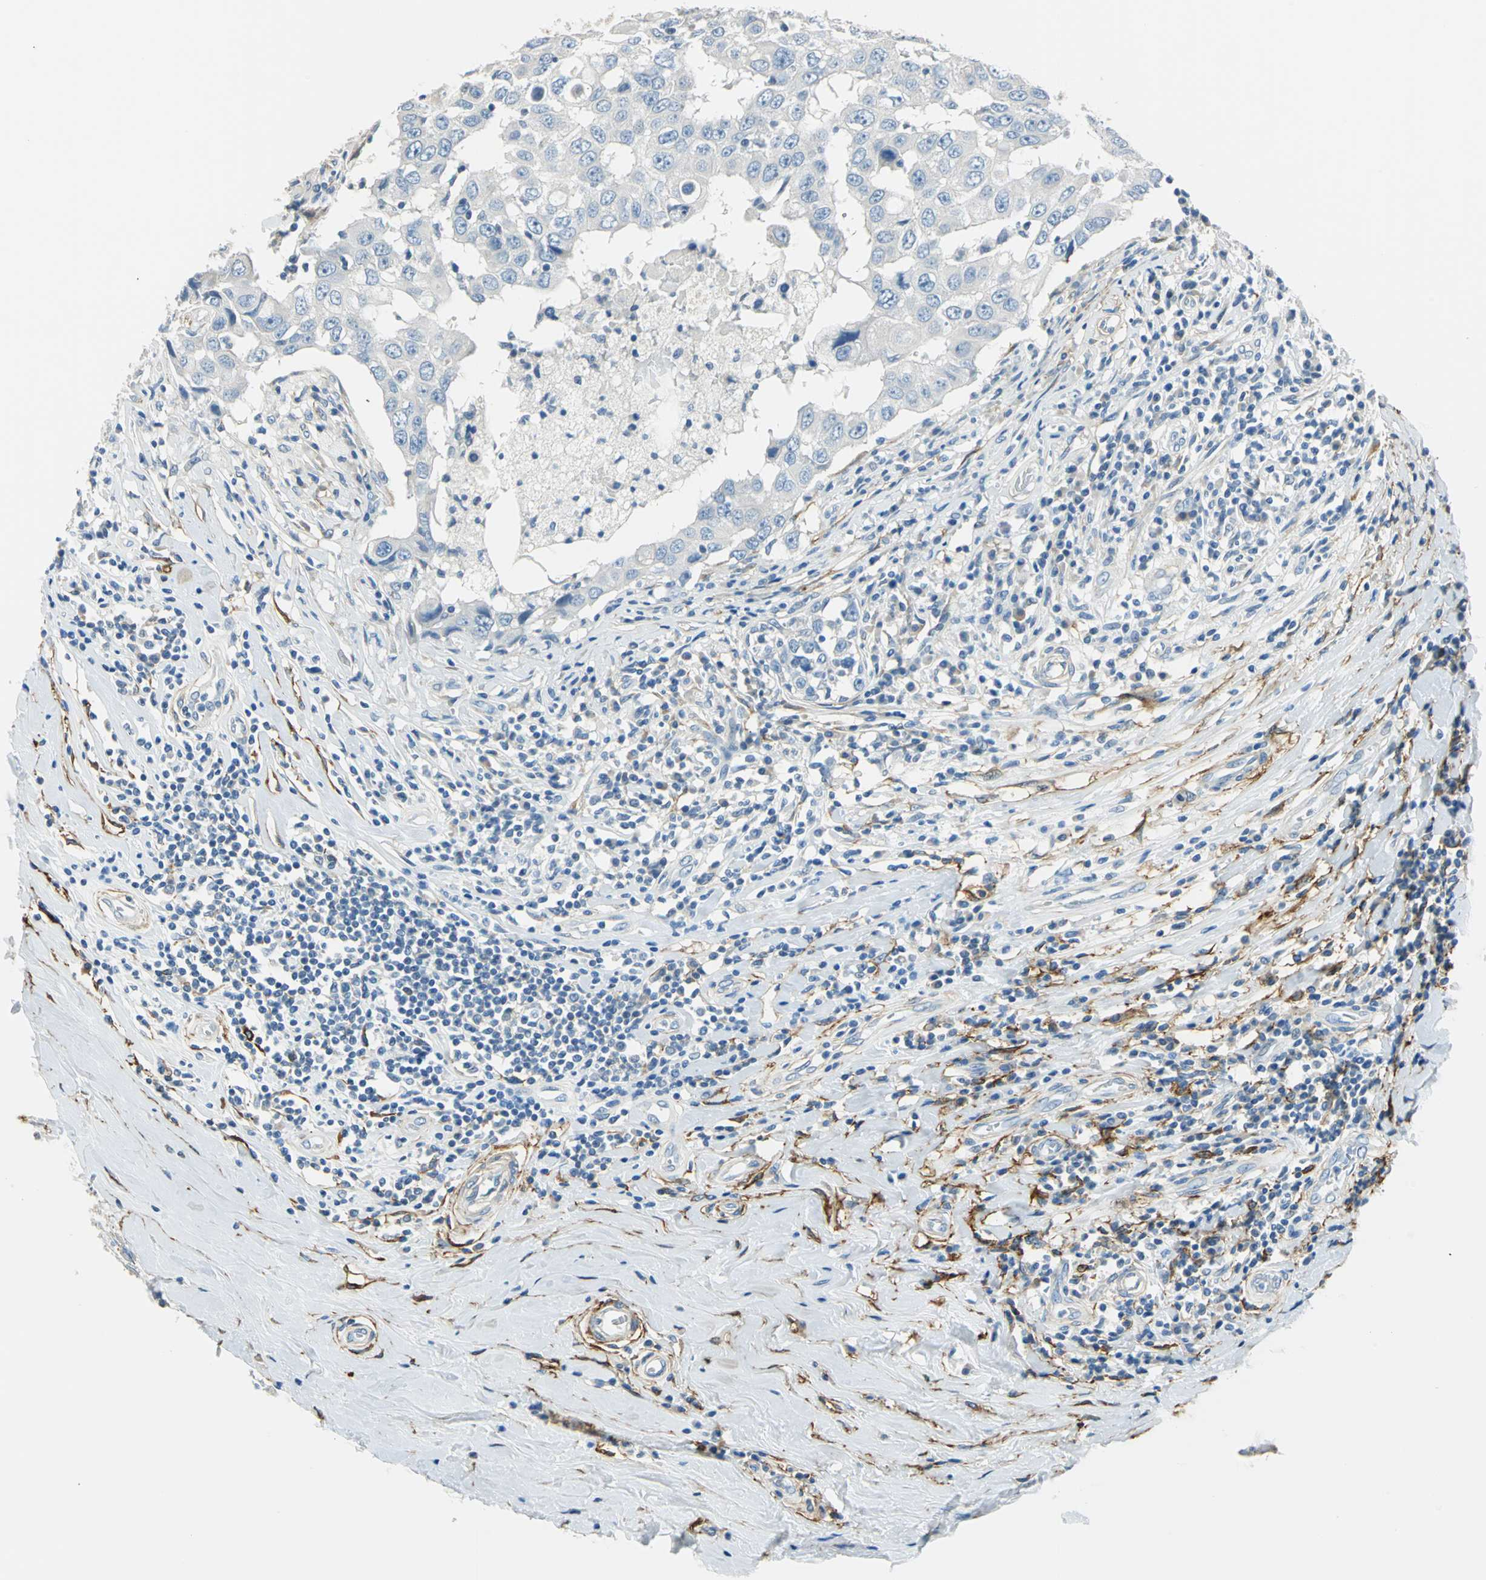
{"staining": {"intensity": "negative", "quantity": "none", "location": "none"}, "tissue": "breast cancer", "cell_type": "Tumor cells", "image_type": "cancer", "snomed": [{"axis": "morphology", "description": "Duct carcinoma"}, {"axis": "topography", "description": "Breast"}], "caption": "Micrograph shows no significant protein expression in tumor cells of breast cancer (intraductal carcinoma).", "gene": "AKAP12", "patient": {"sex": "female", "age": 27}}